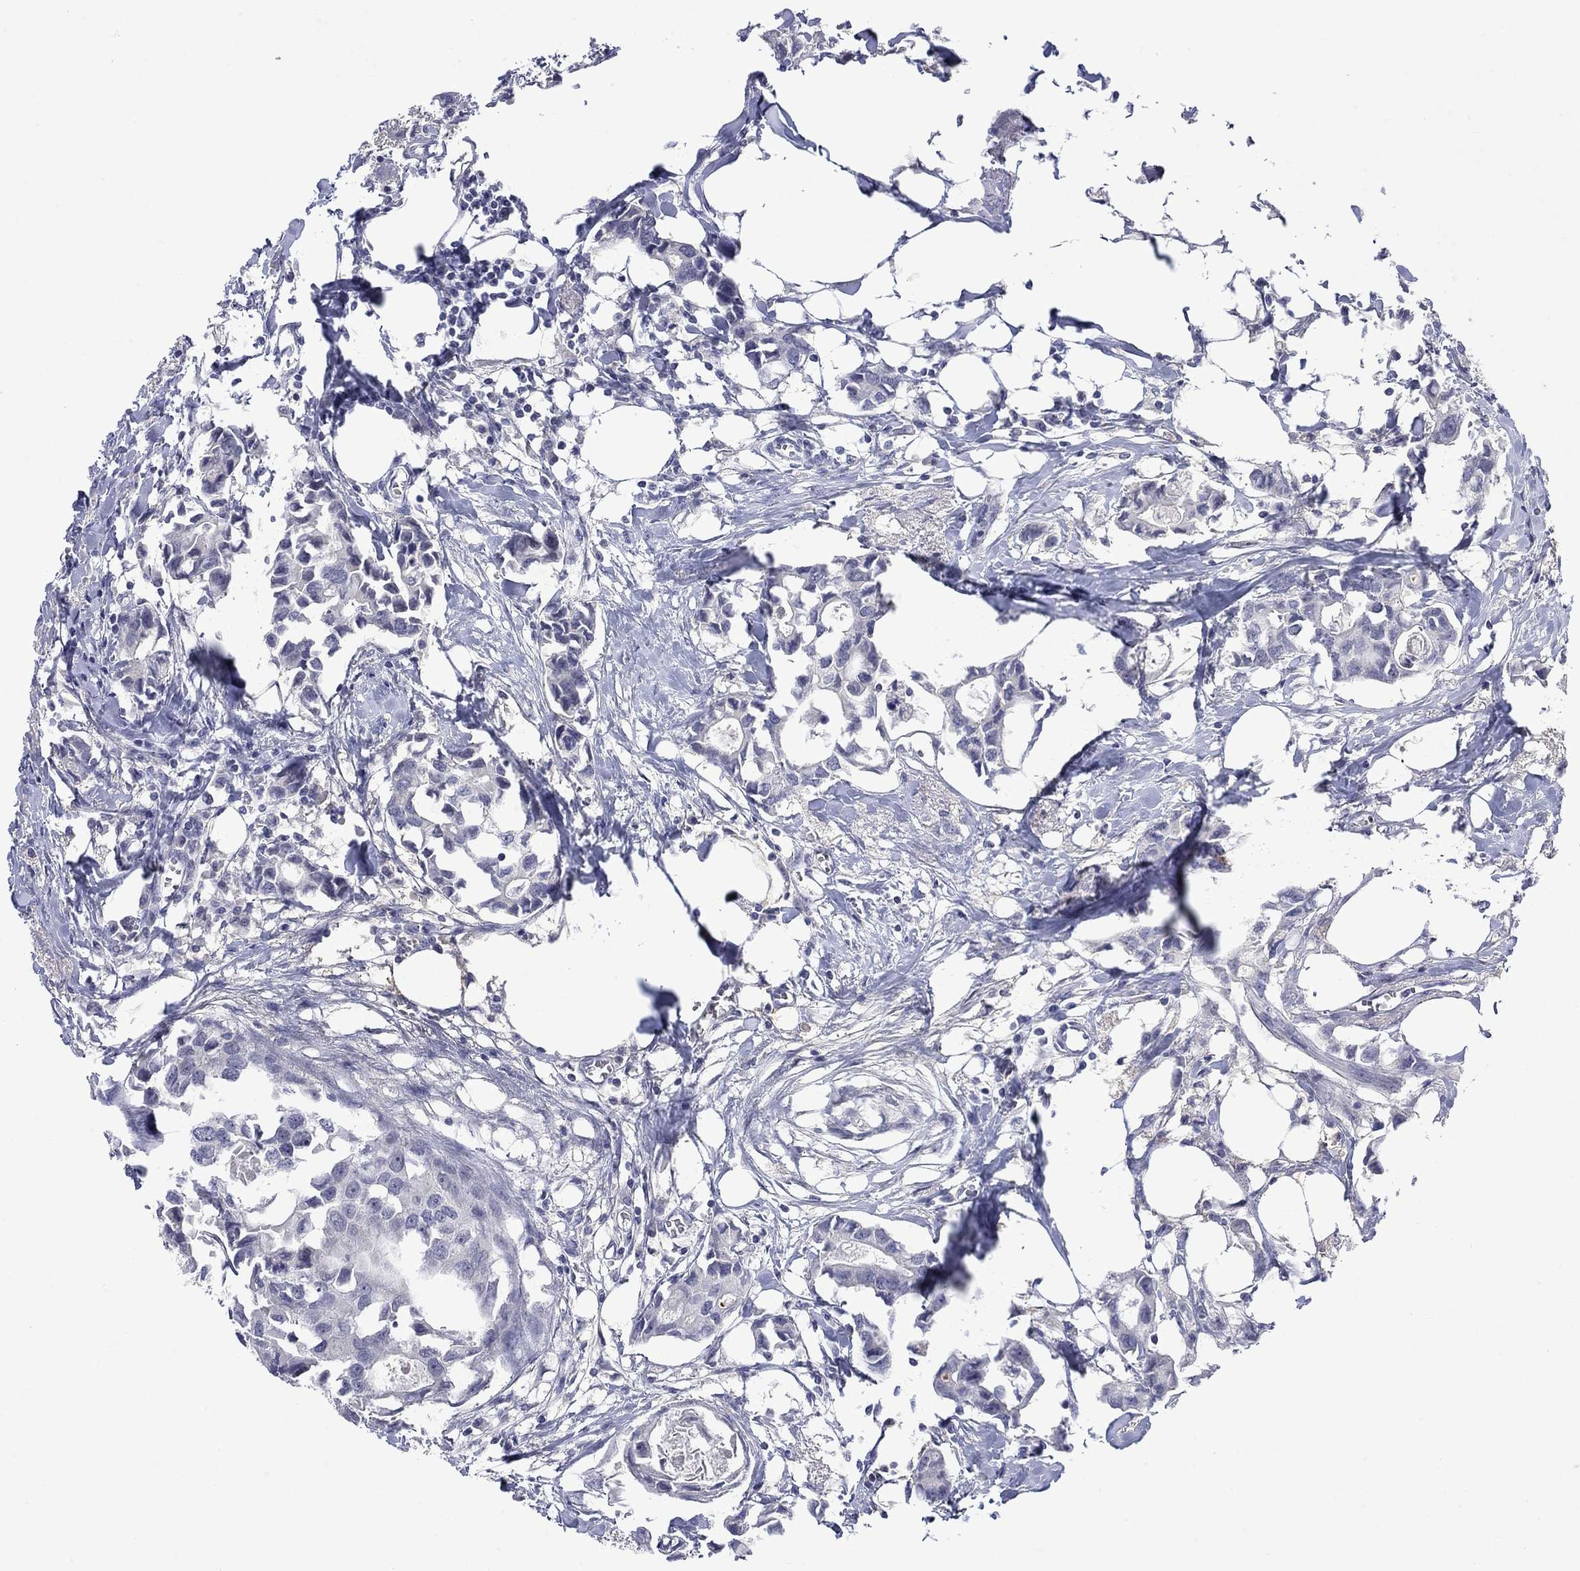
{"staining": {"intensity": "negative", "quantity": "none", "location": "none"}, "tissue": "breast cancer", "cell_type": "Tumor cells", "image_type": "cancer", "snomed": [{"axis": "morphology", "description": "Duct carcinoma"}, {"axis": "topography", "description": "Breast"}], "caption": "The immunohistochemistry (IHC) photomicrograph has no significant positivity in tumor cells of breast cancer (intraductal carcinoma) tissue.", "gene": "NSMF", "patient": {"sex": "female", "age": 83}}